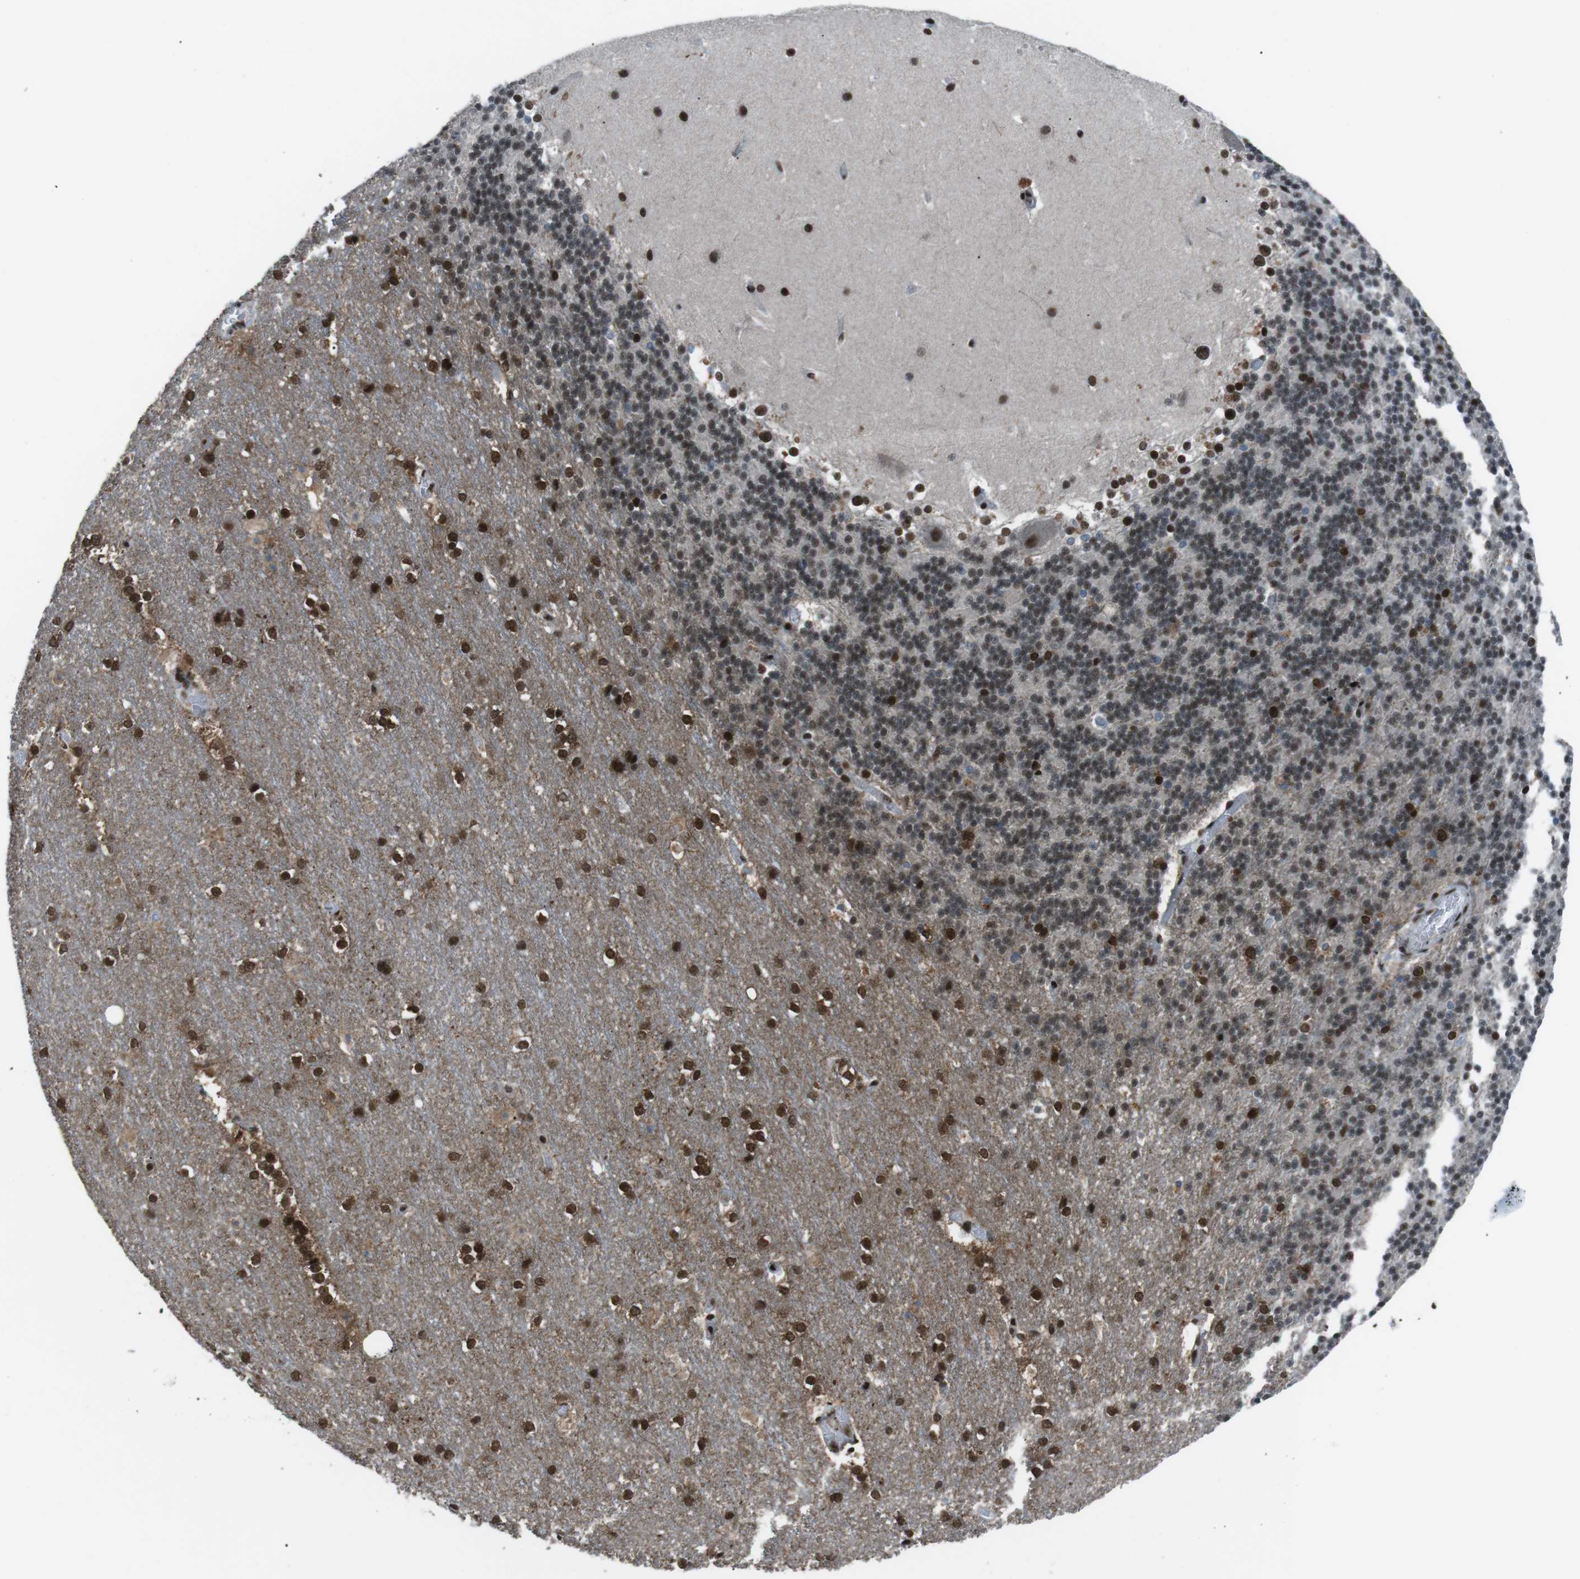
{"staining": {"intensity": "strong", "quantity": "25%-75%", "location": "nuclear"}, "tissue": "cerebellum", "cell_type": "Cells in granular layer", "image_type": "normal", "snomed": [{"axis": "morphology", "description": "Normal tissue, NOS"}, {"axis": "topography", "description": "Cerebellum"}], "caption": "This micrograph shows unremarkable cerebellum stained with immunohistochemistry to label a protein in brown. The nuclear of cells in granular layer show strong positivity for the protein. Nuclei are counter-stained blue.", "gene": "TAF1", "patient": {"sex": "female", "age": 19}}